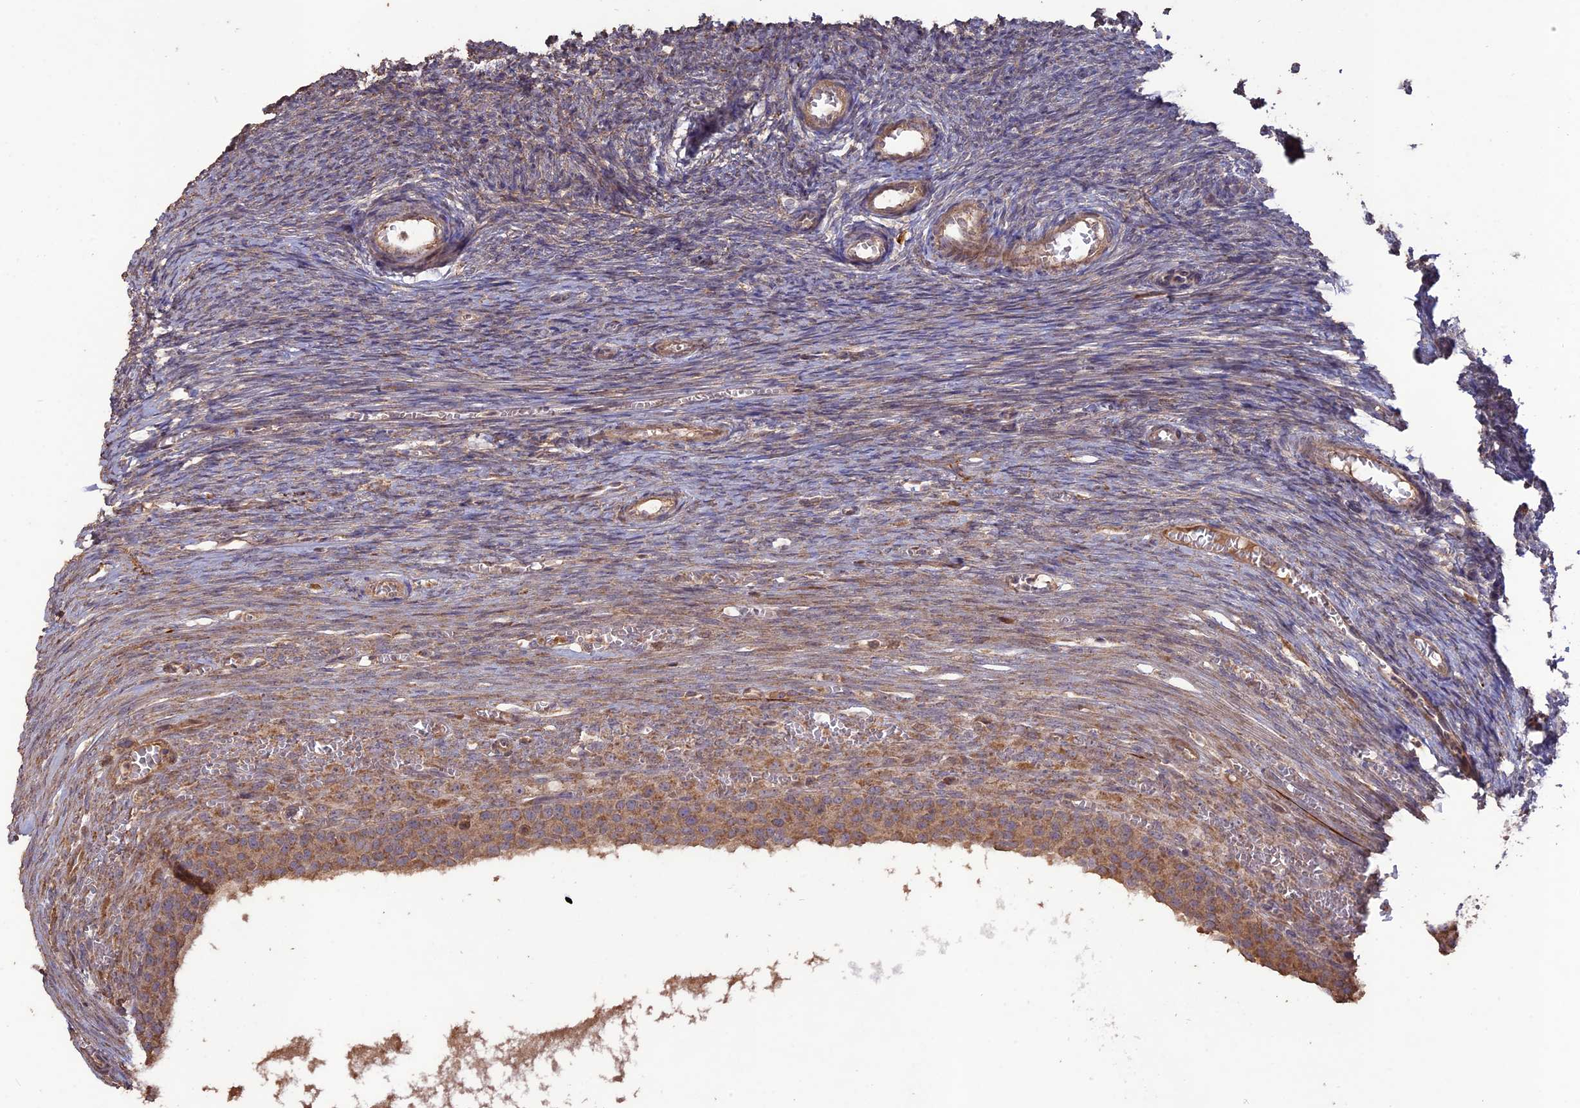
{"staining": {"intensity": "moderate", "quantity": ">75%", "location": "cytoplasmic/membranous"}, "tissue": "ovary", "cell_type": "Follicle cells", "image_type": "normal", "snomed": [{"axis": "morphology", "description": "Normal tissue, NOS"}, {"axis": "topography", "description": "Ovary"}], "caption": "Immunohistochemical staining of unremarkable ovary shows >75% levels of moderate cytoplasmic/membranous protein positivity in approximately >75% of follicle cells.", "gene": "LAYN", "patient": {"sex": "female", "age": 44}}